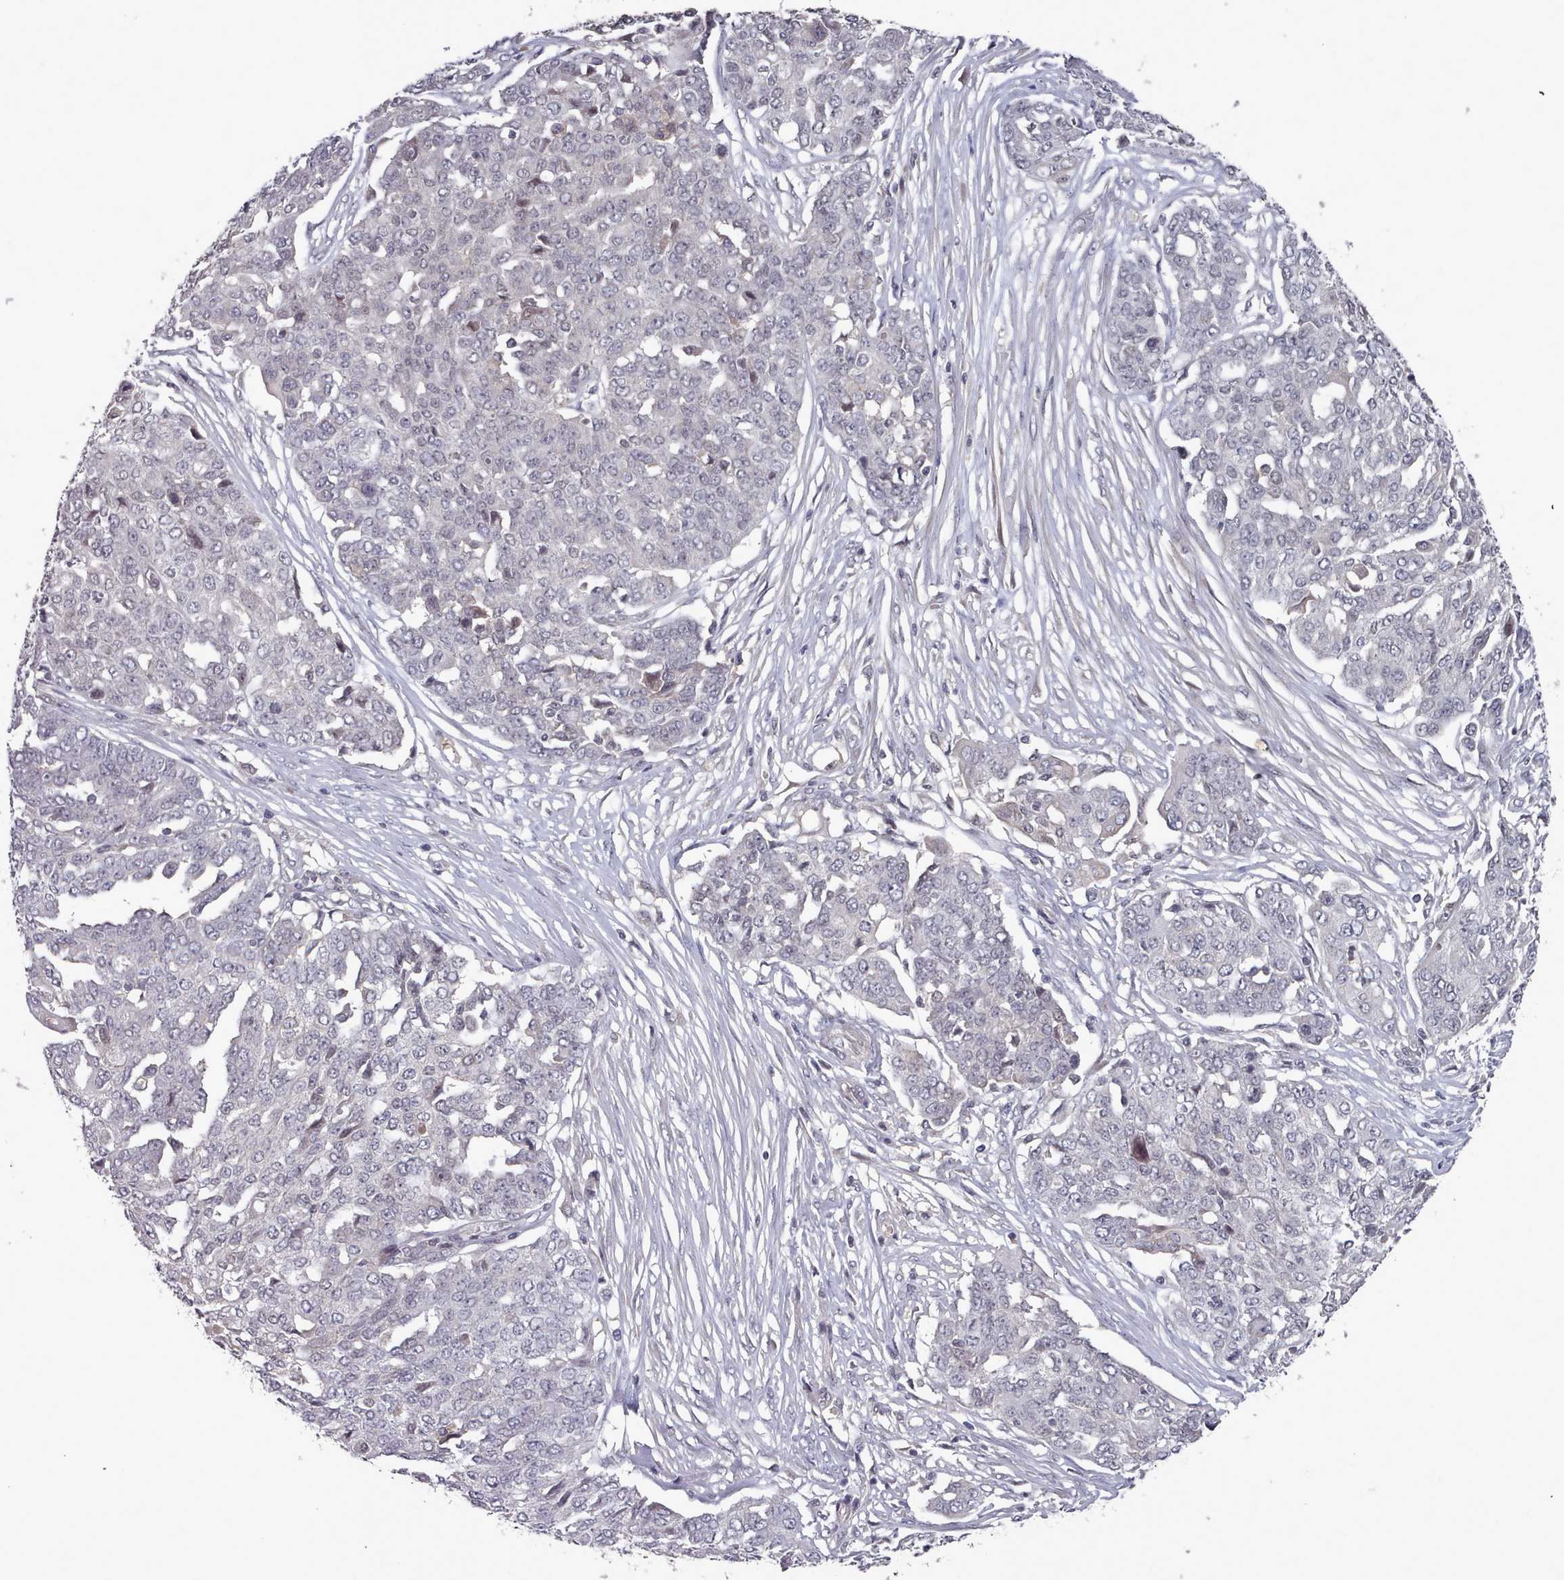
{"staining": {"intensity": "negative", "quantity": "none", "location": "none"}, "tissue": "ovarian cancer", "cell_type": "Tumor cells", "image_type": "cancer", "snomed": [{"axis": "morphology", "description": "Cystadenocarcinoma, serous, NOS"}, {"axis": "topography", "description": "Soft tissue"}, {"axis": "topography", "description": "Ovary"}], "caption": "The histopathology image demonstrates no significant positivity in tumor cells of ovarian cancer (serous cystadenocarcinoma).", "gene": "HYAL3", "patient": {"sex": "female", "age": 57}}